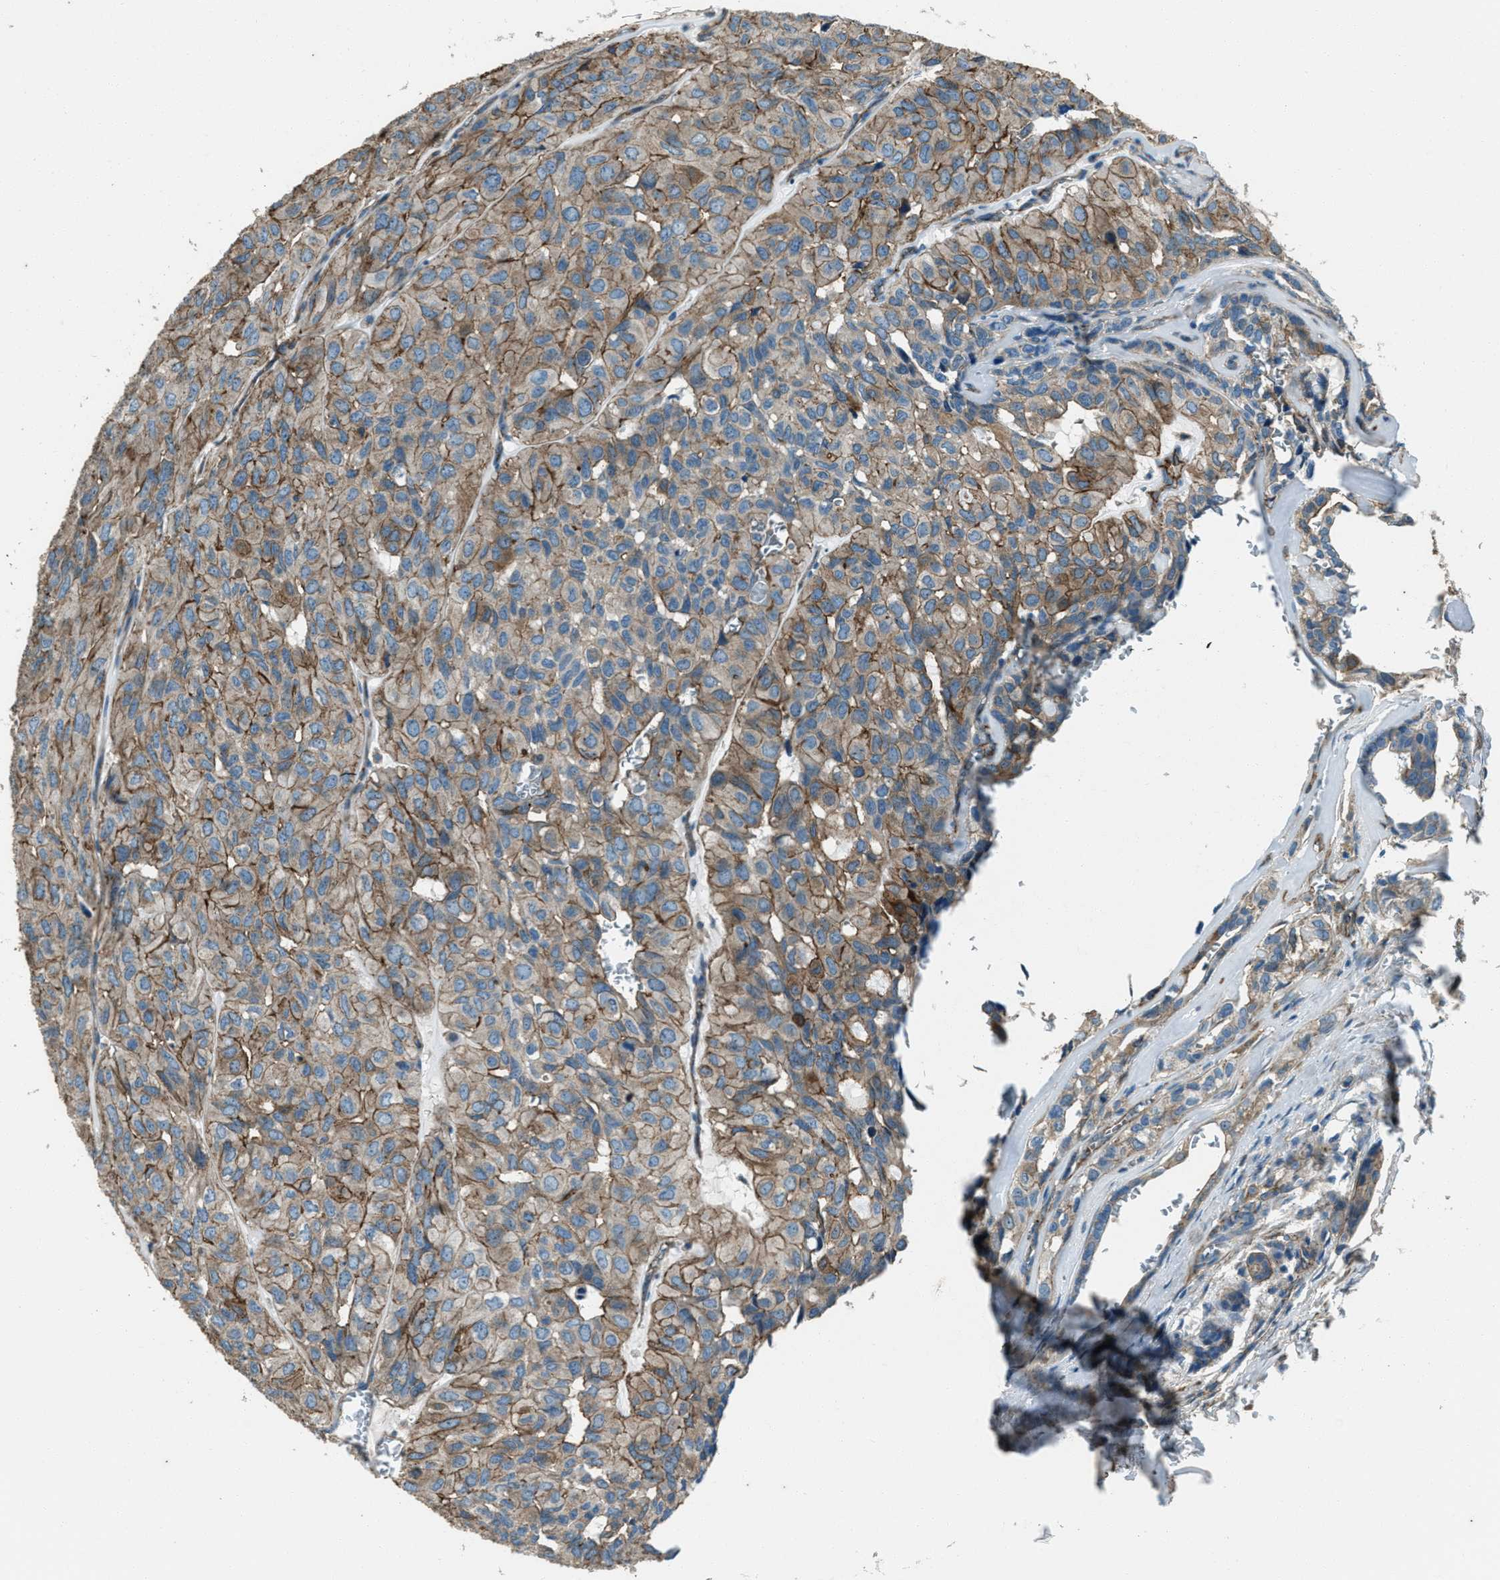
{"staining": {"intensity": "moderate", "quantity": ">75%", "location": "cytoplasmic/membranous"}, "tissue": "head and neck cancer", "cell_type": "Tumor cells", "image_type": "cancer", "snomed": [{"axis": "morphology", "description": "Adenocarcinoma, NOS"}, {"axis": "topography", "description": "Salivary gland, NOS"}, {"axis": "topography", "description": "Head-Neck"}], "caption": "Immunohistochemical staining of adenocarcinoma (head and neck) demonstrates medium levels of moderate cytoplasmic/membranous expression in approximately >75% of tumor cells.", "gene": "SVIL", "patient": {"sex": "female", "age": 76}}